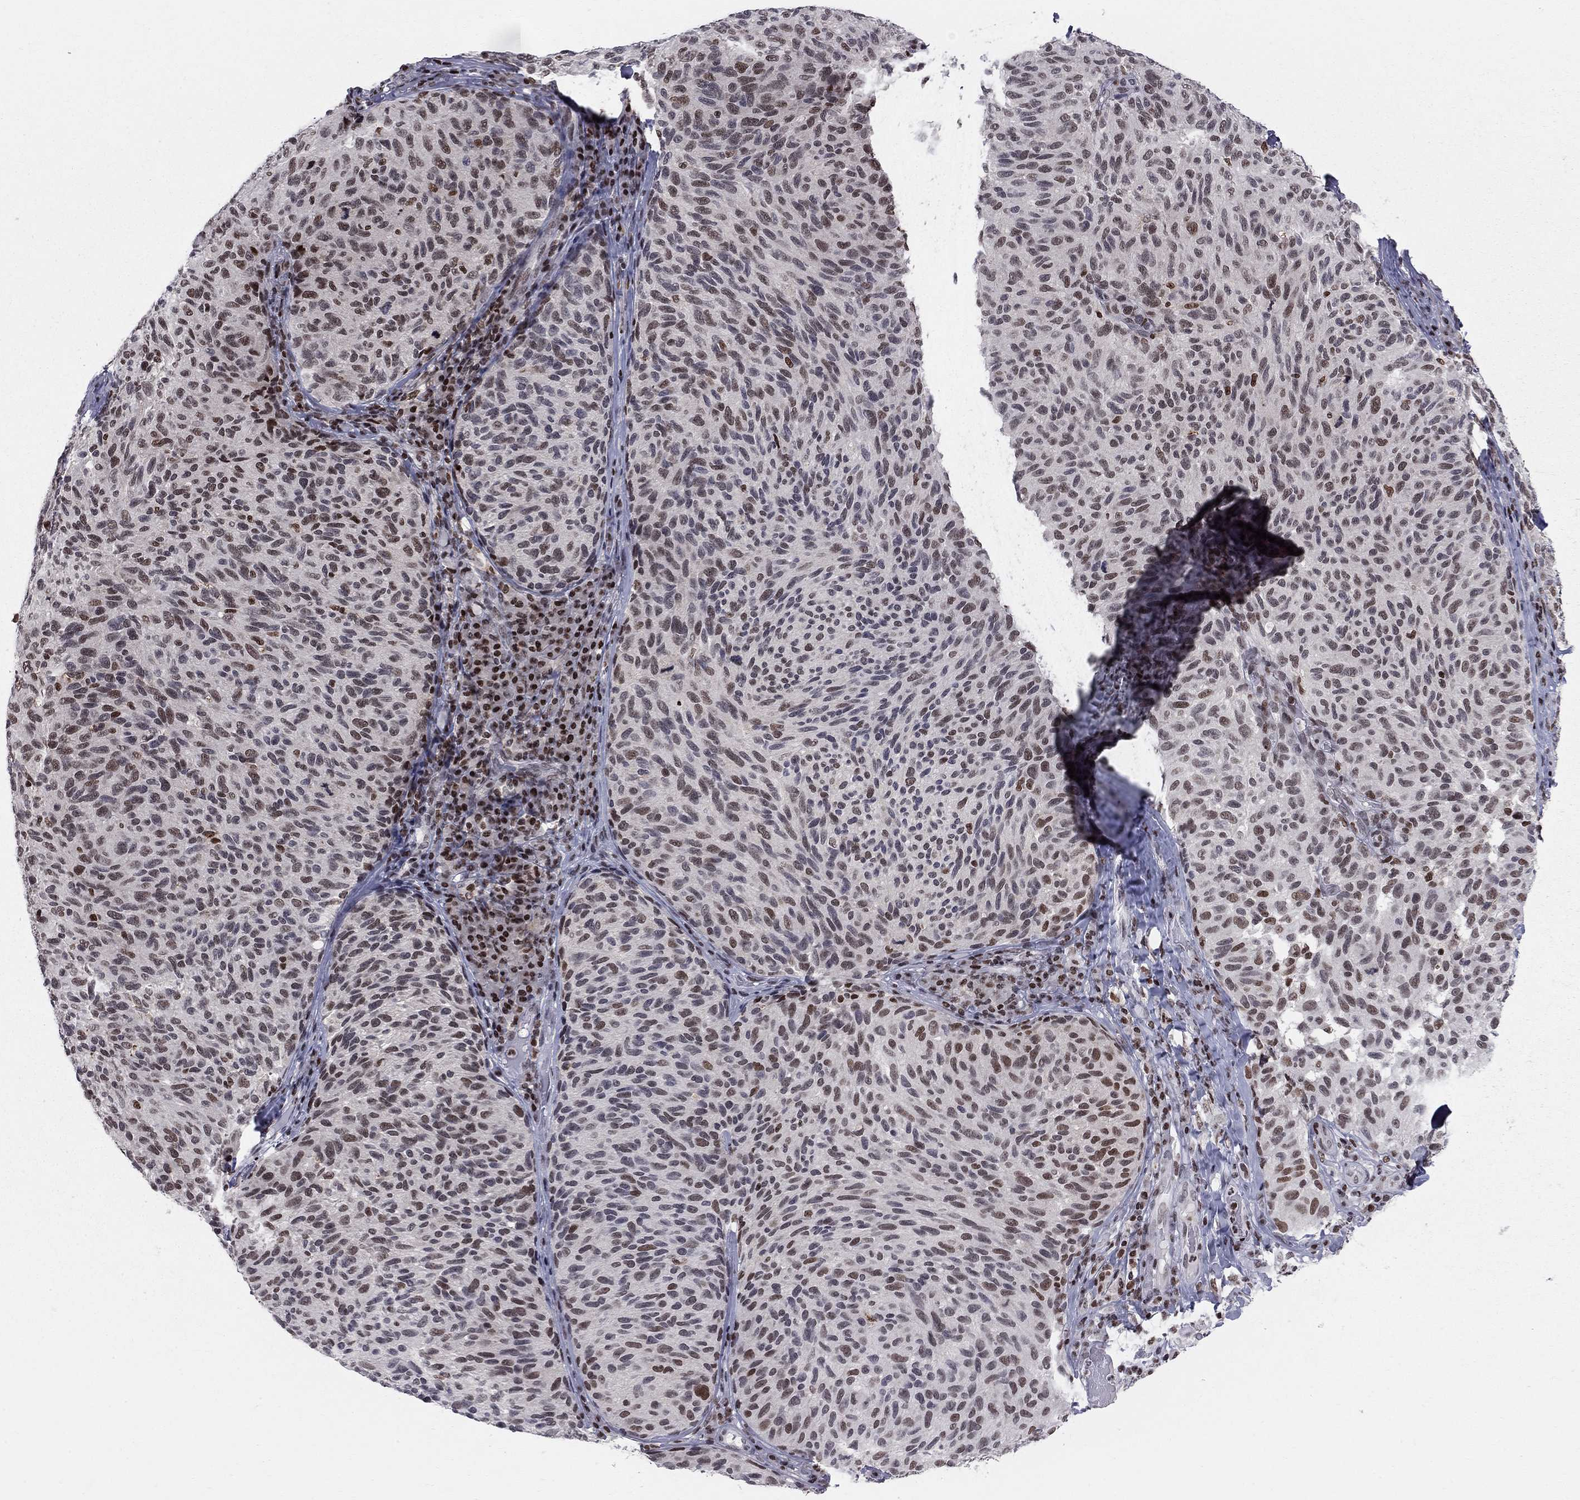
{"staining": {"intensity": "strong", "quantity": "<25%", "location": "nuclear"}, "tissue": "melanoma", "cell_type": "Tumor cells", "image_type": "cancer", "snomed": [{"axis": "morphology", "description": "Malignant melanoma, NOS"}, {"axis": "topography", "description": "Skin"}], "caption": "Human malignant melanoma stained for a protein (brown) exhibits strong nuclear positive expression in approximately <25% of tumor cells.", "gene": "RNASEH2C", "patient": {"sex": "female", "age": 73}}